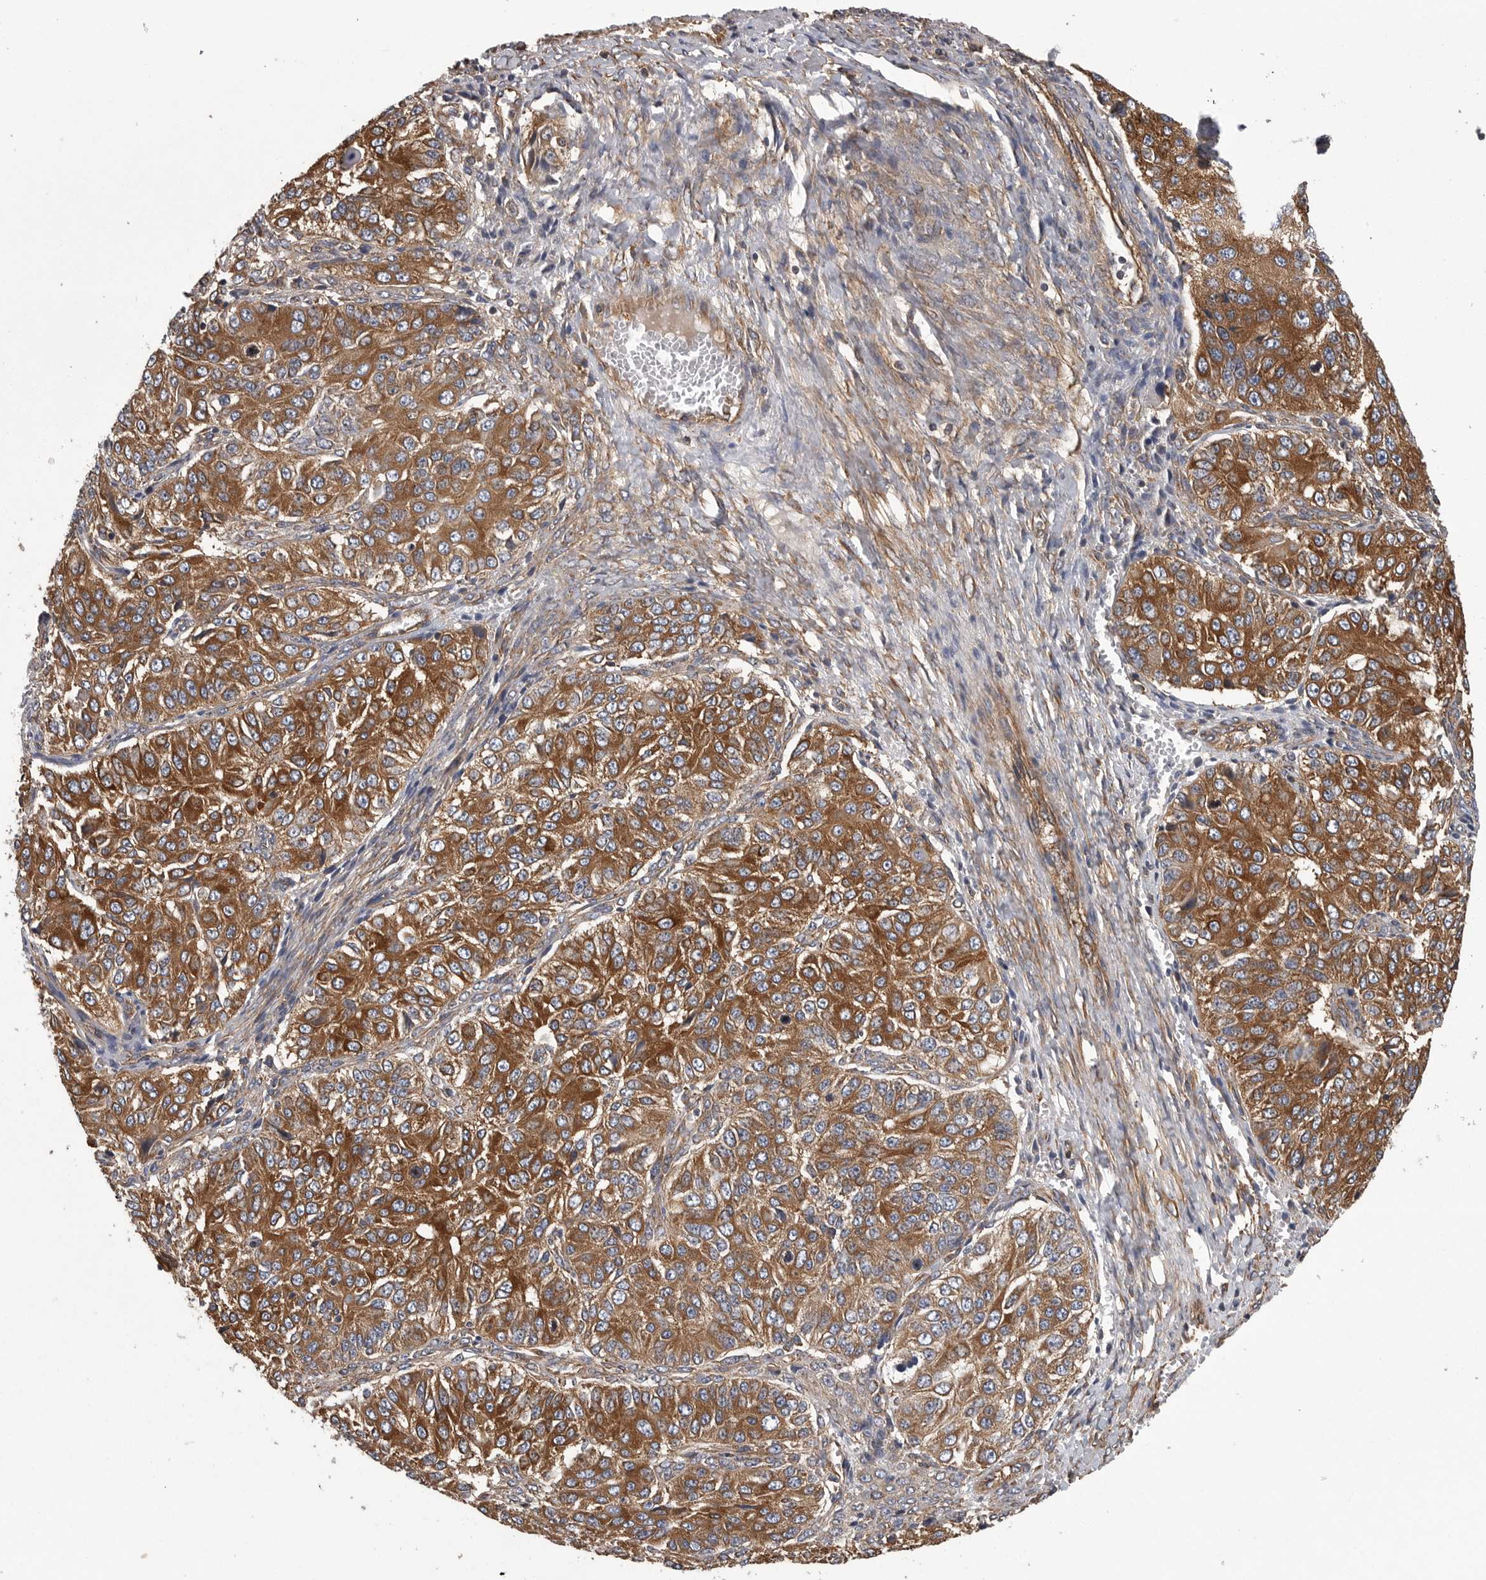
{"staining": {"intensity": "strong", "quantity": "25%-75%", "location": "cytoplasmic/membranous"}, "tissue": "ovarian cancer", "cell_type": "Tumor cells", "image_type": "cancer", "snomed": [{"axis": "morphology", "description": "Carcinoma, endometroid"}, {"axis": "topography", "description": "Ovary"}], "caption": "An immunohistochemistry (IHC) micrograph of neoplastic tissue is shown. Protein staining in brown shows strong cytoplasmic/membranous positivity in ovarian cancer within tumor cells. (Brightfield microscopy of DAB IHC at high magnification).", "gene": "OXR1", "patient": {"sex": "female", "age": 51}}